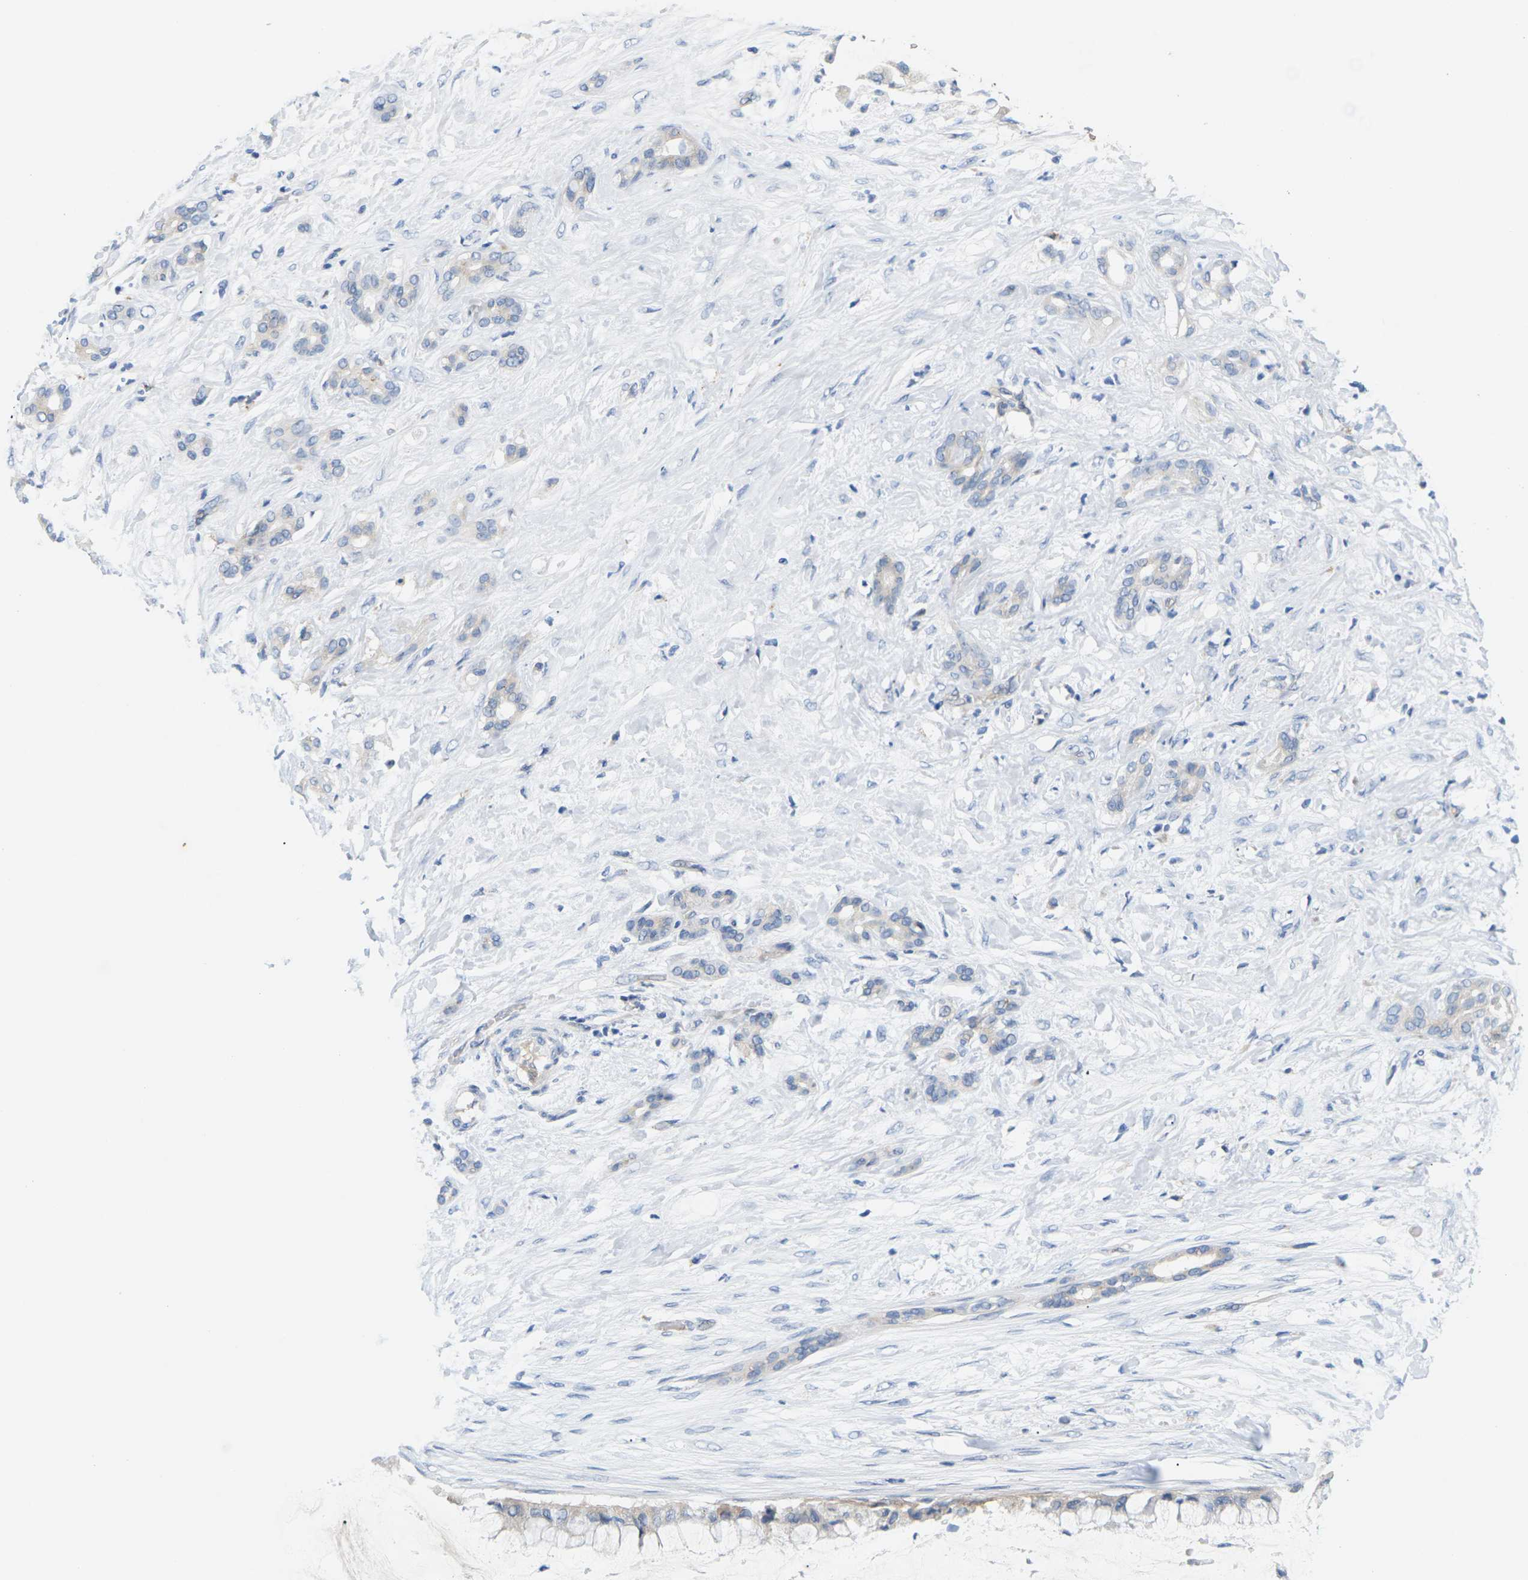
{"staining": {"intensity": "negative", "quantity": "none", "location": "none"}, "tissue": "pancreatic cancer", "cell_type": "Tumor cells", "image_type": "cancer", "snomed": [{"axis": "morphology", "description": "Adenocarcinoma, NOS"}, {"axis": "topography", "description": "Pancreas"}], "caption": "Tumor cells show no significant positivity in adenocarcinoma (pancreatic).", "gene": "ITGA5", "patient": {"sex": "male", "age": 41}}